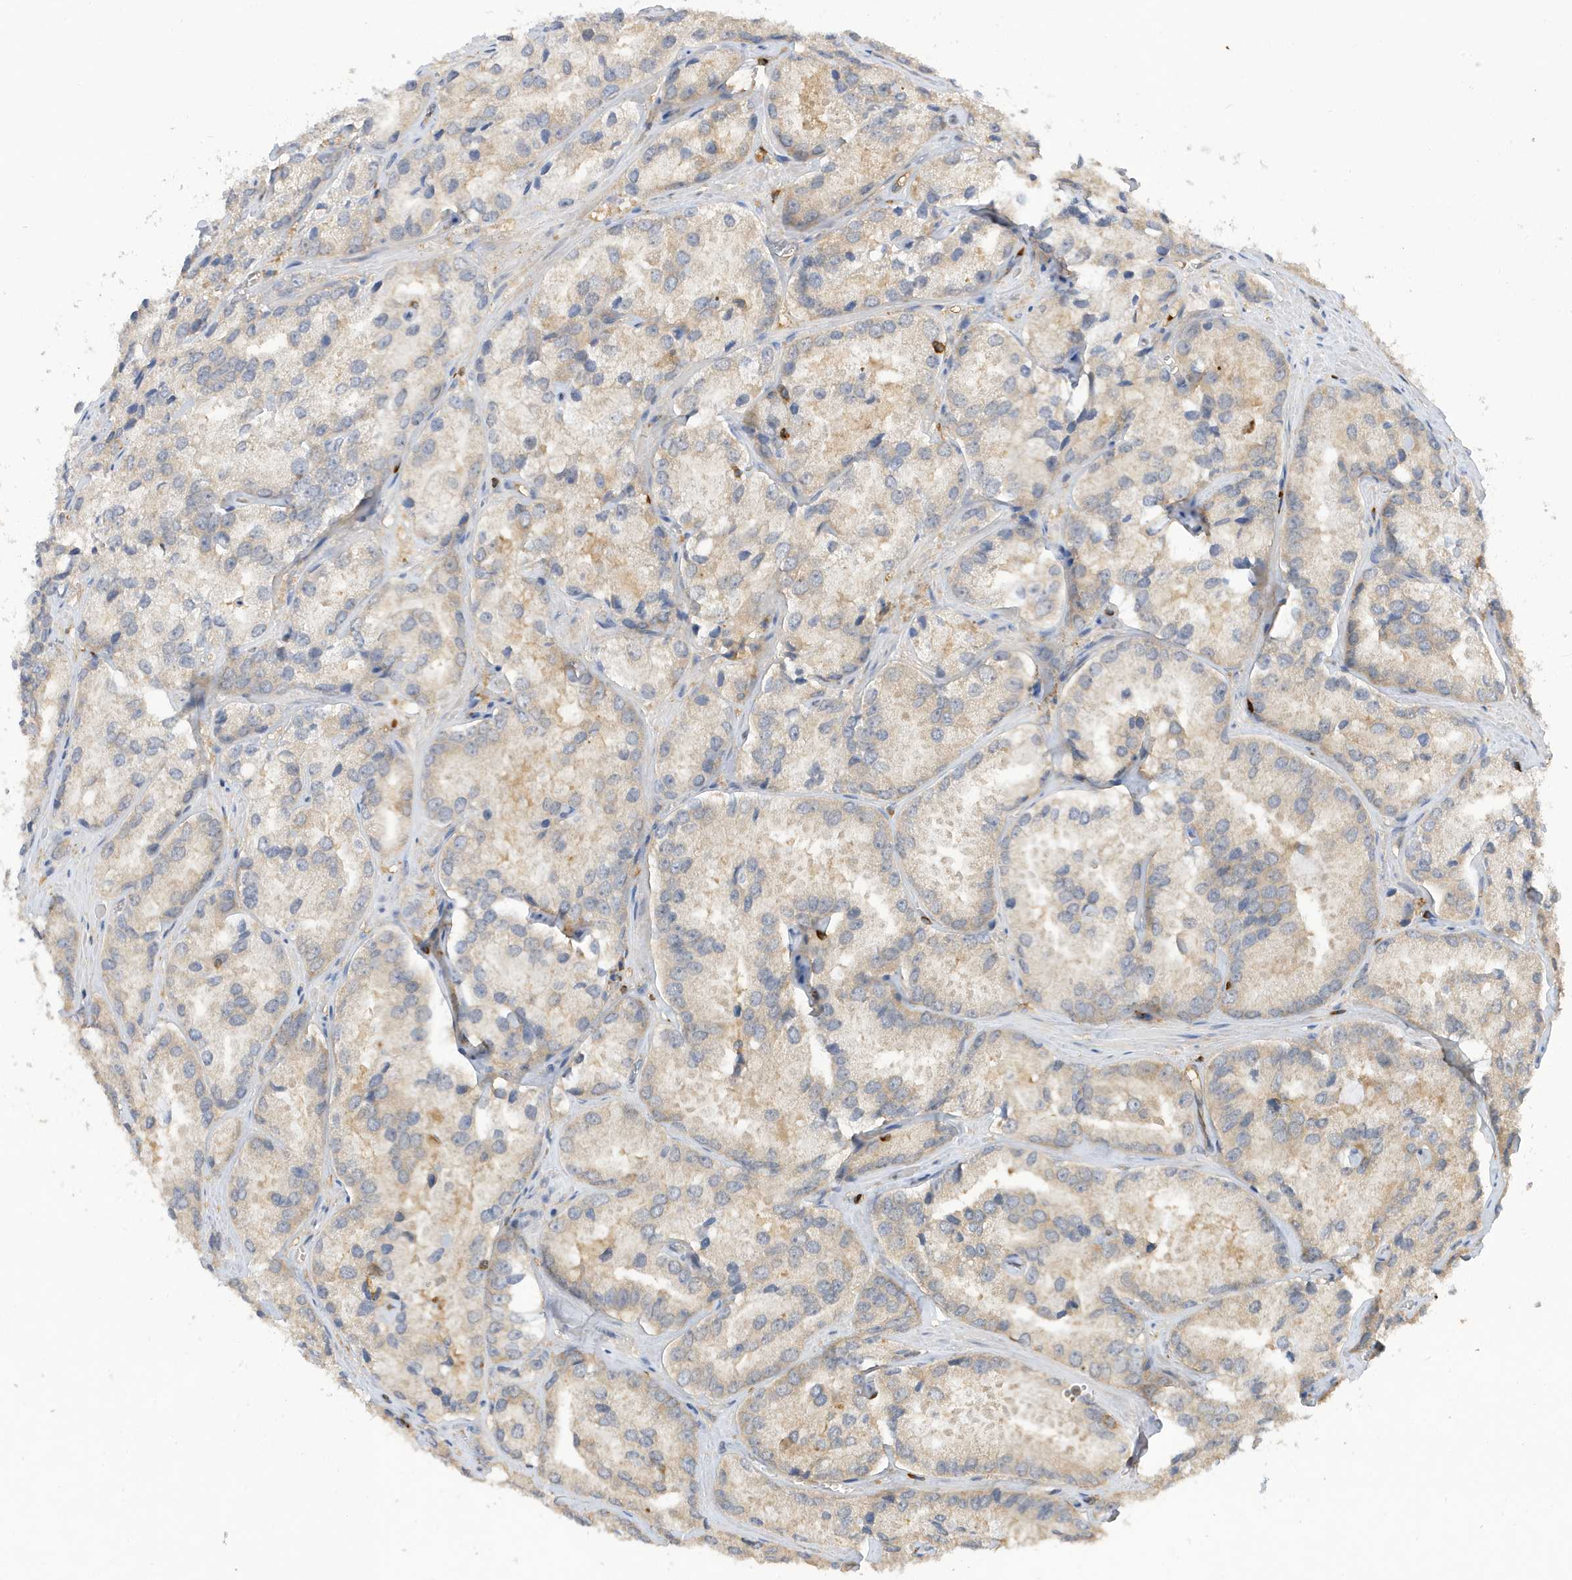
{"staining": {"intensity": "weak", "quantity": "25%-75%", "location": "cytoplasmic/membranous"}, "tissue": "prostate cancer", "cell_type": "Tumor cells", "image_type": "cancer", "snomed": [{"axis": "morphology", "description": "Adenocarcinoma, High grade"}, {"axis": "topography", "description": "Prostate"}], "caption": "DAB (3,3'-diaminobenzidine) immunohistochemical staining of adenocarcinoma (high-grade) (prostate) reveals weak cytoplasmic/membranous protein positivity in about 25%-75% of tumor cells. Nuclei are stained in blue.", "gene": "PHACTR2", "patient": {"sex": "male", "age": 66}}